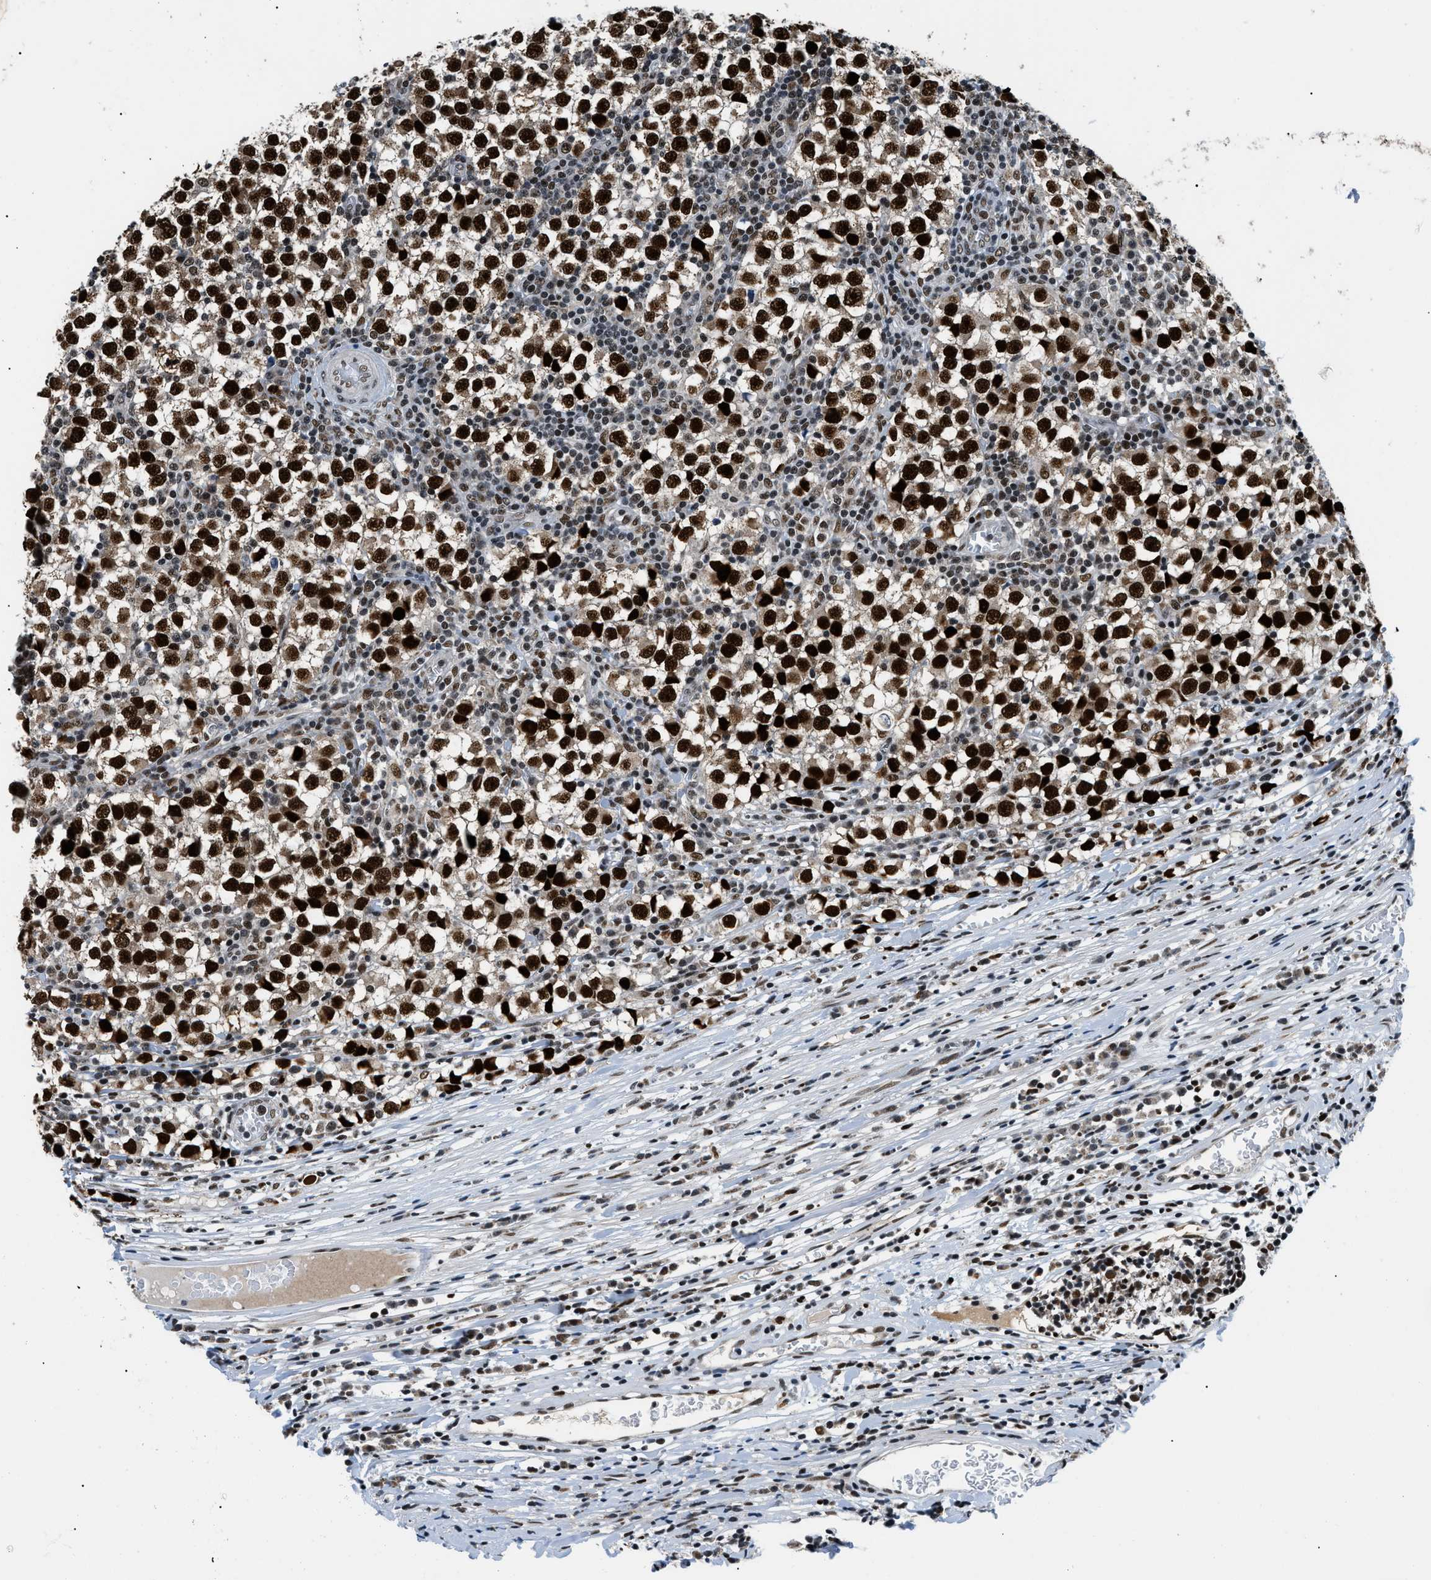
{"staining": {"intensity": "strong", "quantity": ">75%", "location": "nuclear"}, "tissue": "testis cancer", "cell_type": "Tumor cells", "image_type": "cancer", "snomed": [{"axis": "morphology", "description": "Seminoma, NOS"}, {"axis": "topography", "description": "Testis"}], "caption": "A brown stain labels strong nuclear positivity of a protein in human seminoma (testis) tumor cells. Nuclei are stained in blue.", "gene": "KDM3B", "patient": {"sex": "male", "age": 65}}